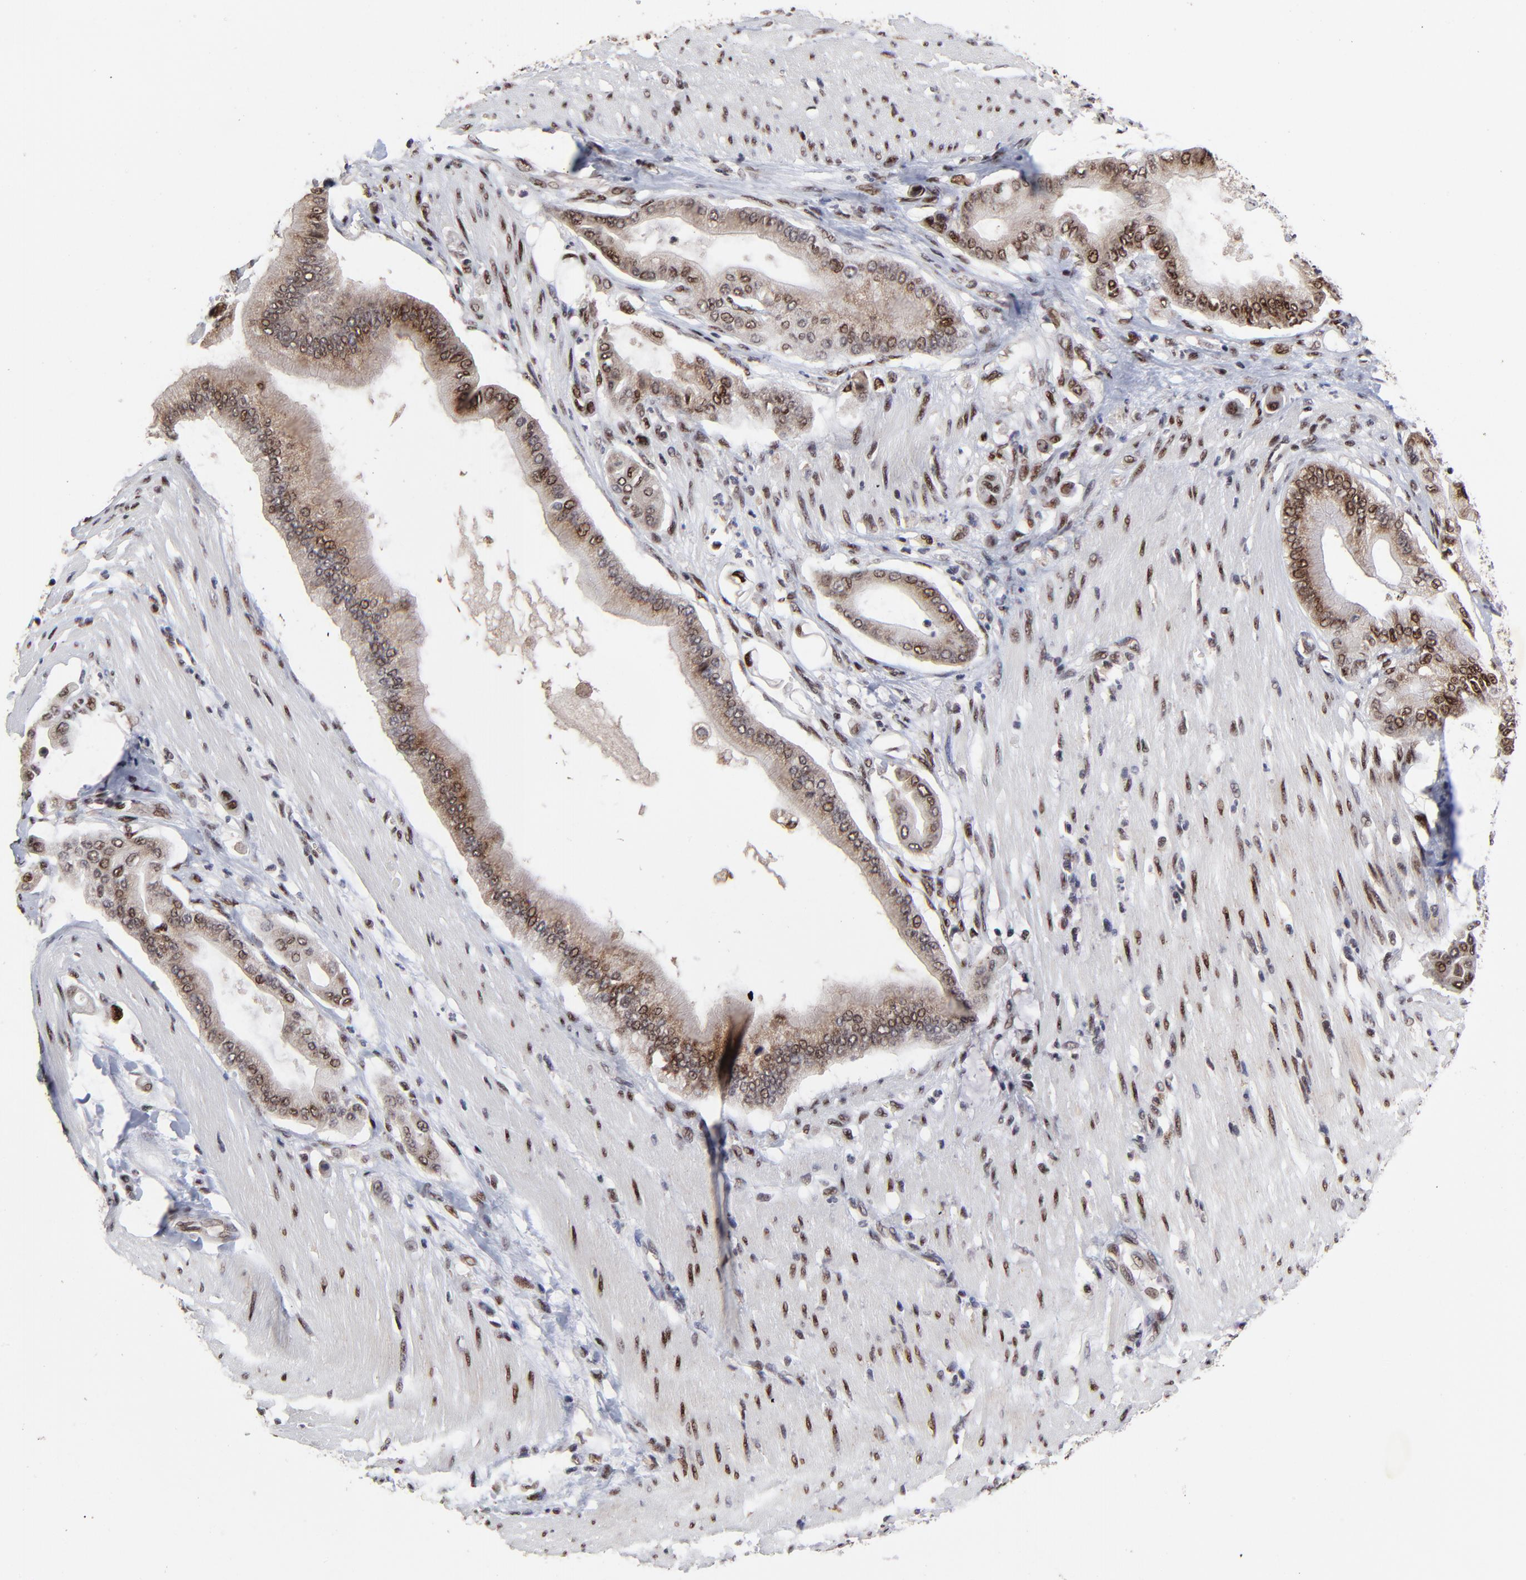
{"staining": {"intensity": "moderate", "quantity": ">75%", "location": "nuclear"}, "tissue": "pancreatic cancer", "cell_type": "Tumor cells", "image_type": "cancer", "snomed": [{"axis": "morphology", "description": "Adenocarcinoma, NOS"}, {"axis": "morphology", "description": "Adenocarcinoma, metastatic, NOS"}, {"axis": "topography", "description": "Lymph node"}, {"axis": "topography", "description": "Pancreas"}, {"axis": "topography", "description": "Duodenum"}], "caption": "Brown immunohistochemical staining in human pancreatic cancer displays moderate nuclear positivity in about >75% of tumor cells. The protein is stained brown, and the nuclei are stained in blue (DAB IHC with brightfield microscopy, high magnification).", "gene": "RBM22", "patient": {"sex": "female", "age": 64}}